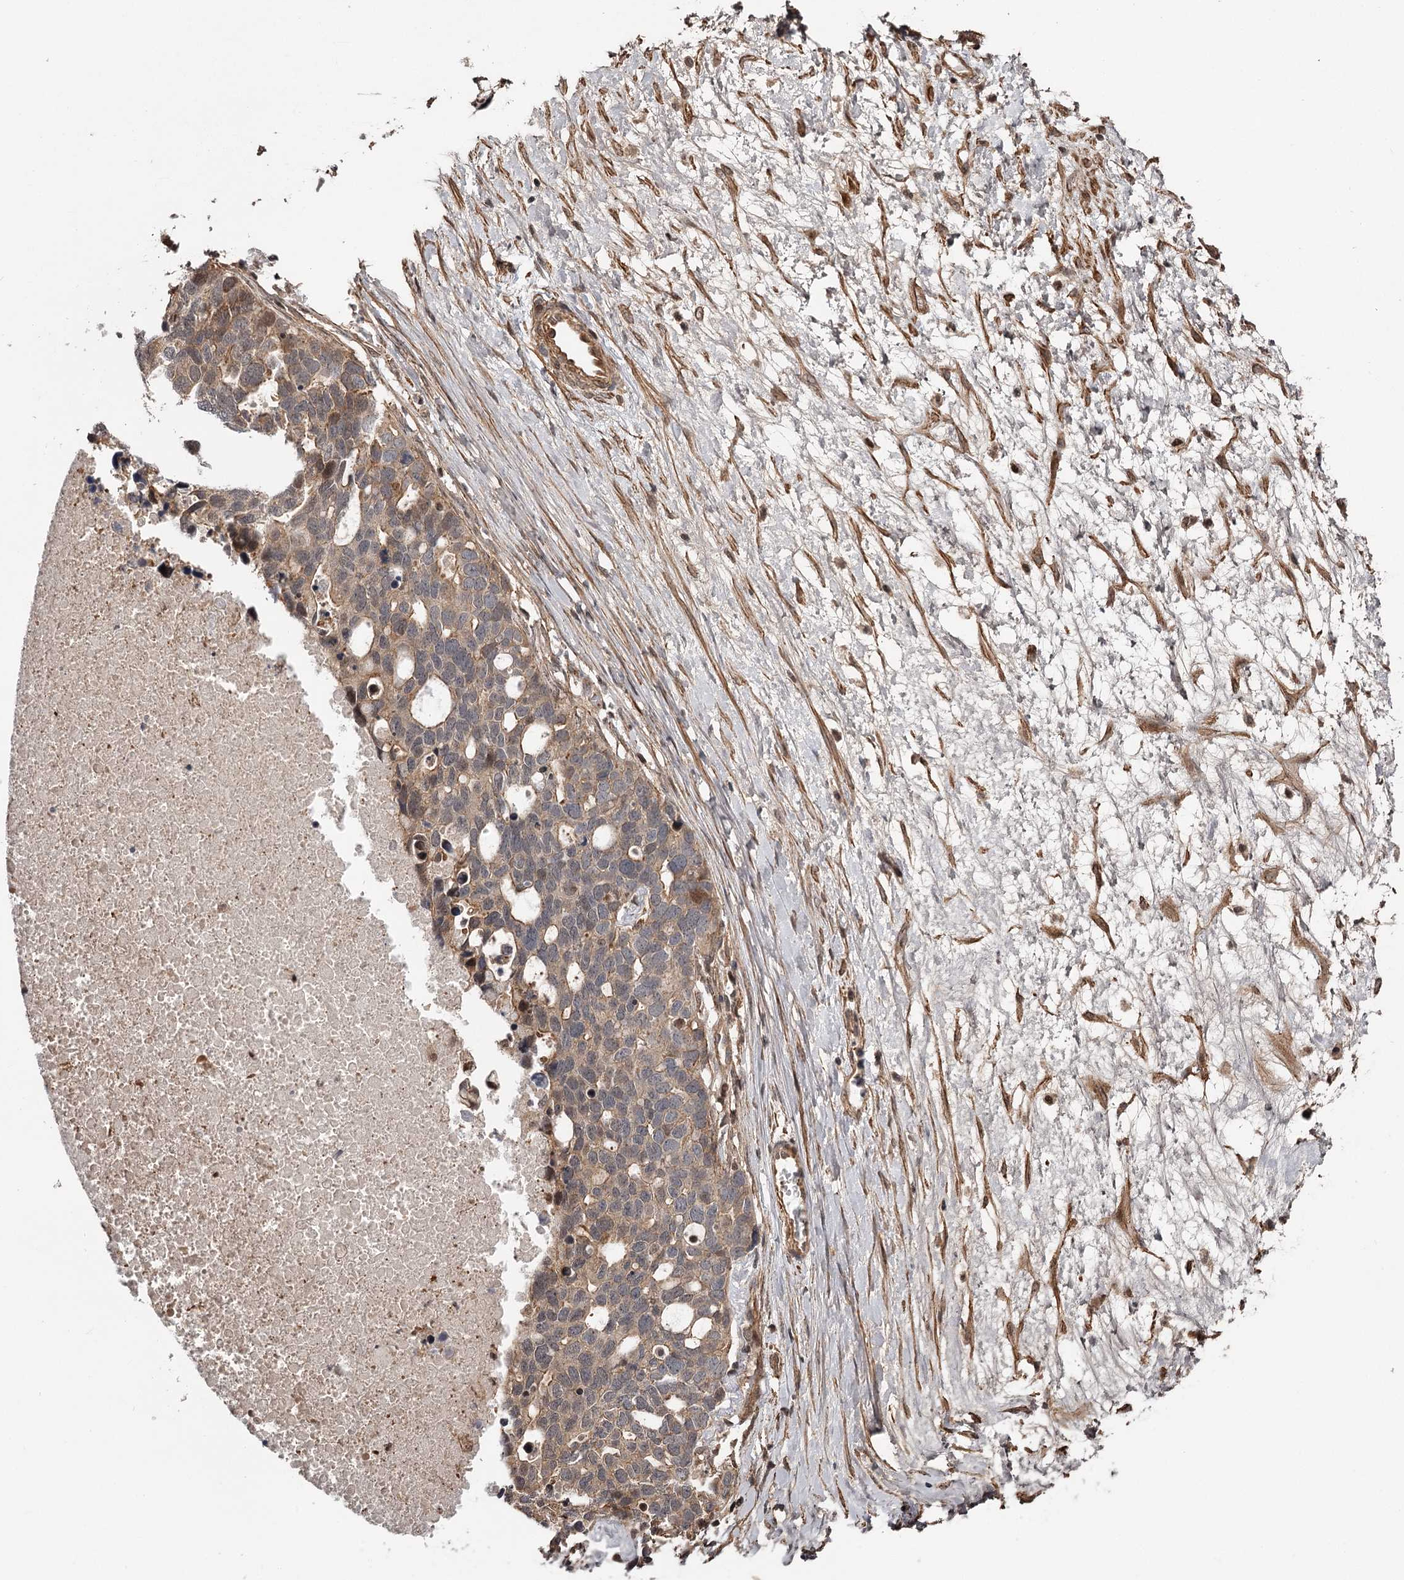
{"staining": {"intensity": "moderate", "quantity": "25%-75%", "location": "cytoplasmic/membranous,nuclear"}, "tissue": "ovarian cancer", "cell_type": "Tumor cells", "image_type": "cancer", "snomed": [{"axis": "morphology", "description": "Cystadenocarcinoma, serous, NOS"}, {"axis": "topography", "description": "Ovary"}], "caption": "Ovarian cancer stained for a protein reveals moderate cytoplasmic/membranous and nuclear positivity in tumor cells. (DAB IHC with brightfield microscopy, high magnification).", "gene": "TTC33", "patient": {"sex": "female", "age": 54}}